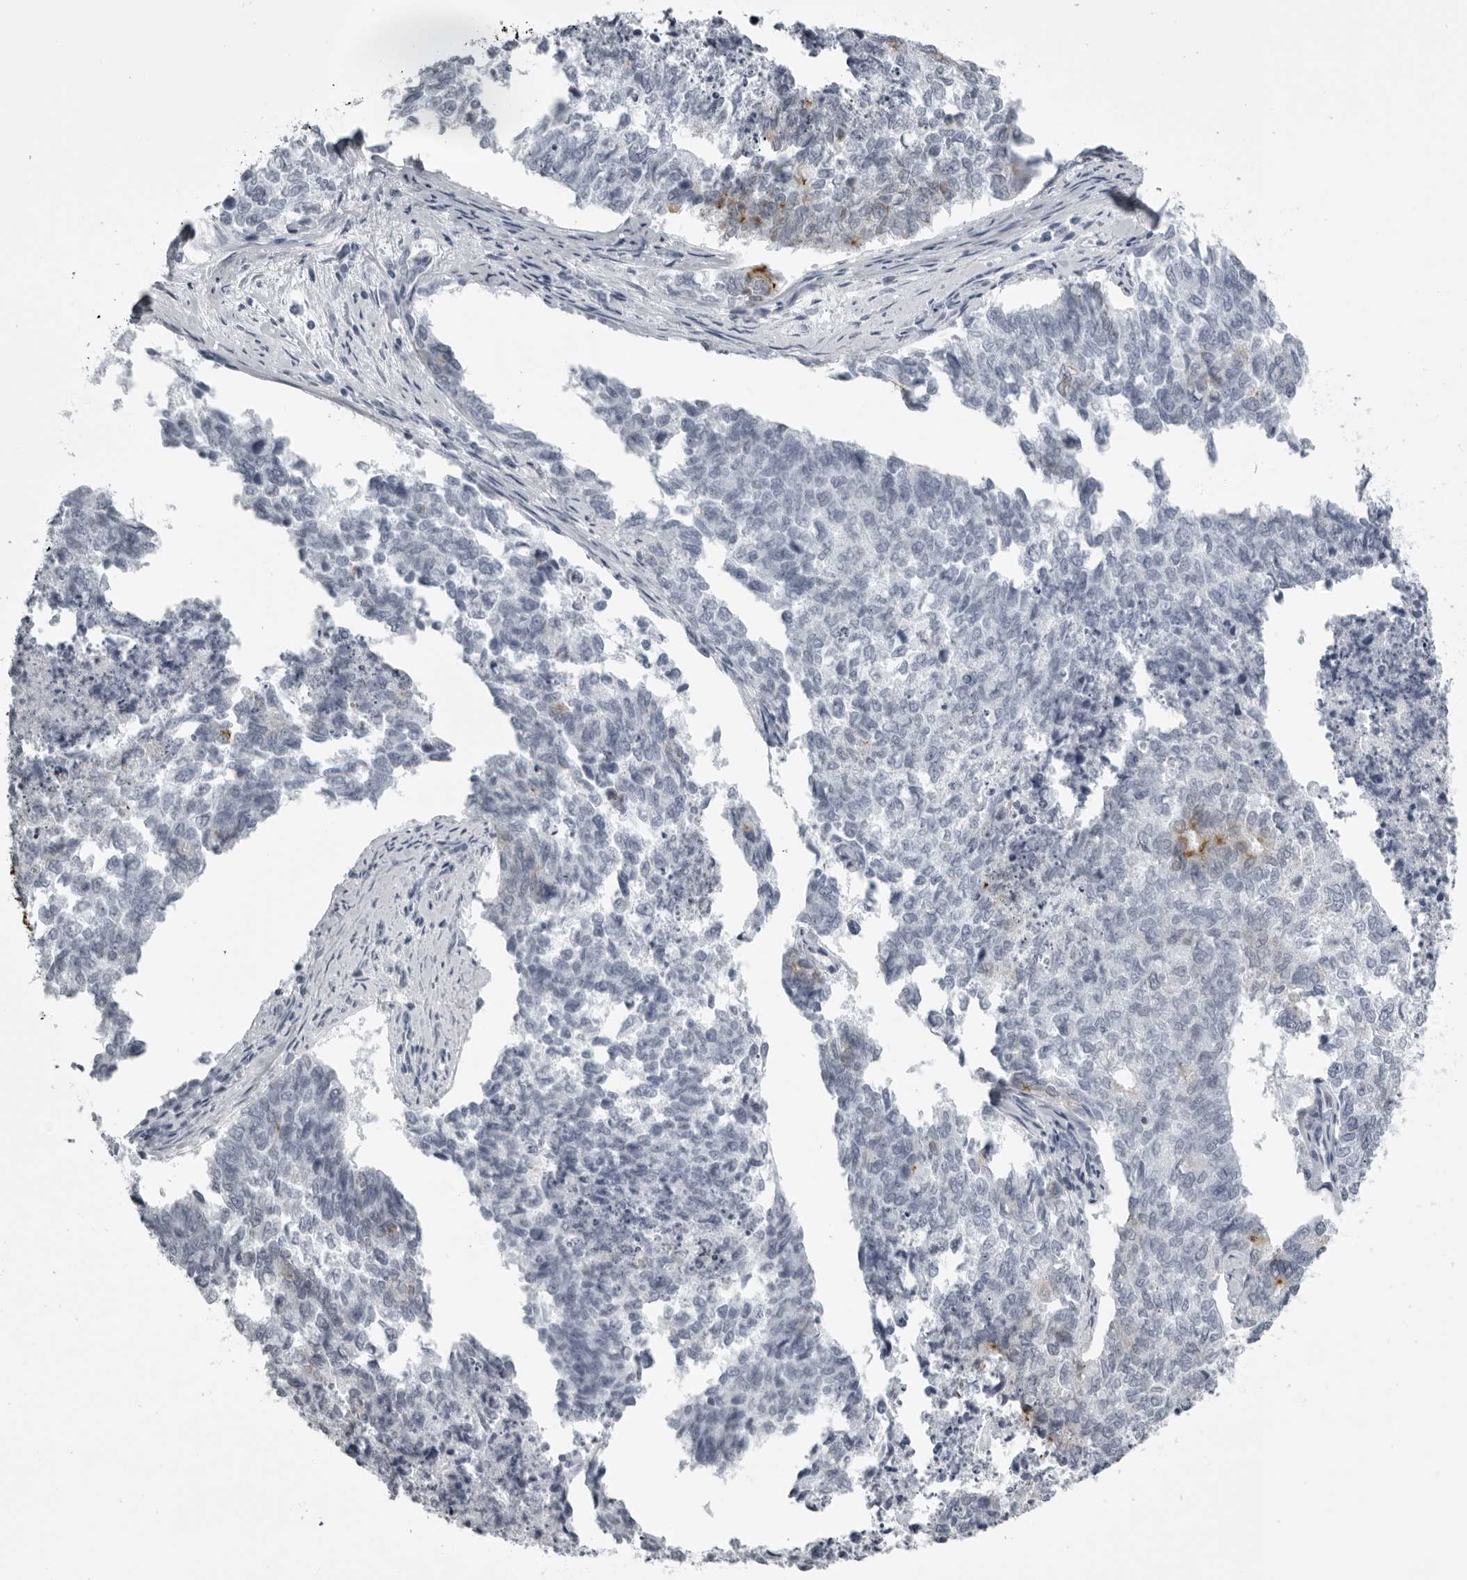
{"staining": {"intensity": "moderate", "quantity": "<25%", "location": "cytoplasmic/membranous"}, "tissue": "cervical cancer", "cell_type": "Tumor cells", "image_type": "cancer", "snomed": [{"axis": "morphology", "description": "Squamous cell carcinoma, NOS"}, {"axis": "topography", "description": "Cervix"}], "caption": "Protein expression analysis of human cervical cancer reveals moderate cytoplasmic/membranous positivity in about <25% of tumor cells.", "gene": "UROD", "patient": {"sex": "female", "age": 63}}